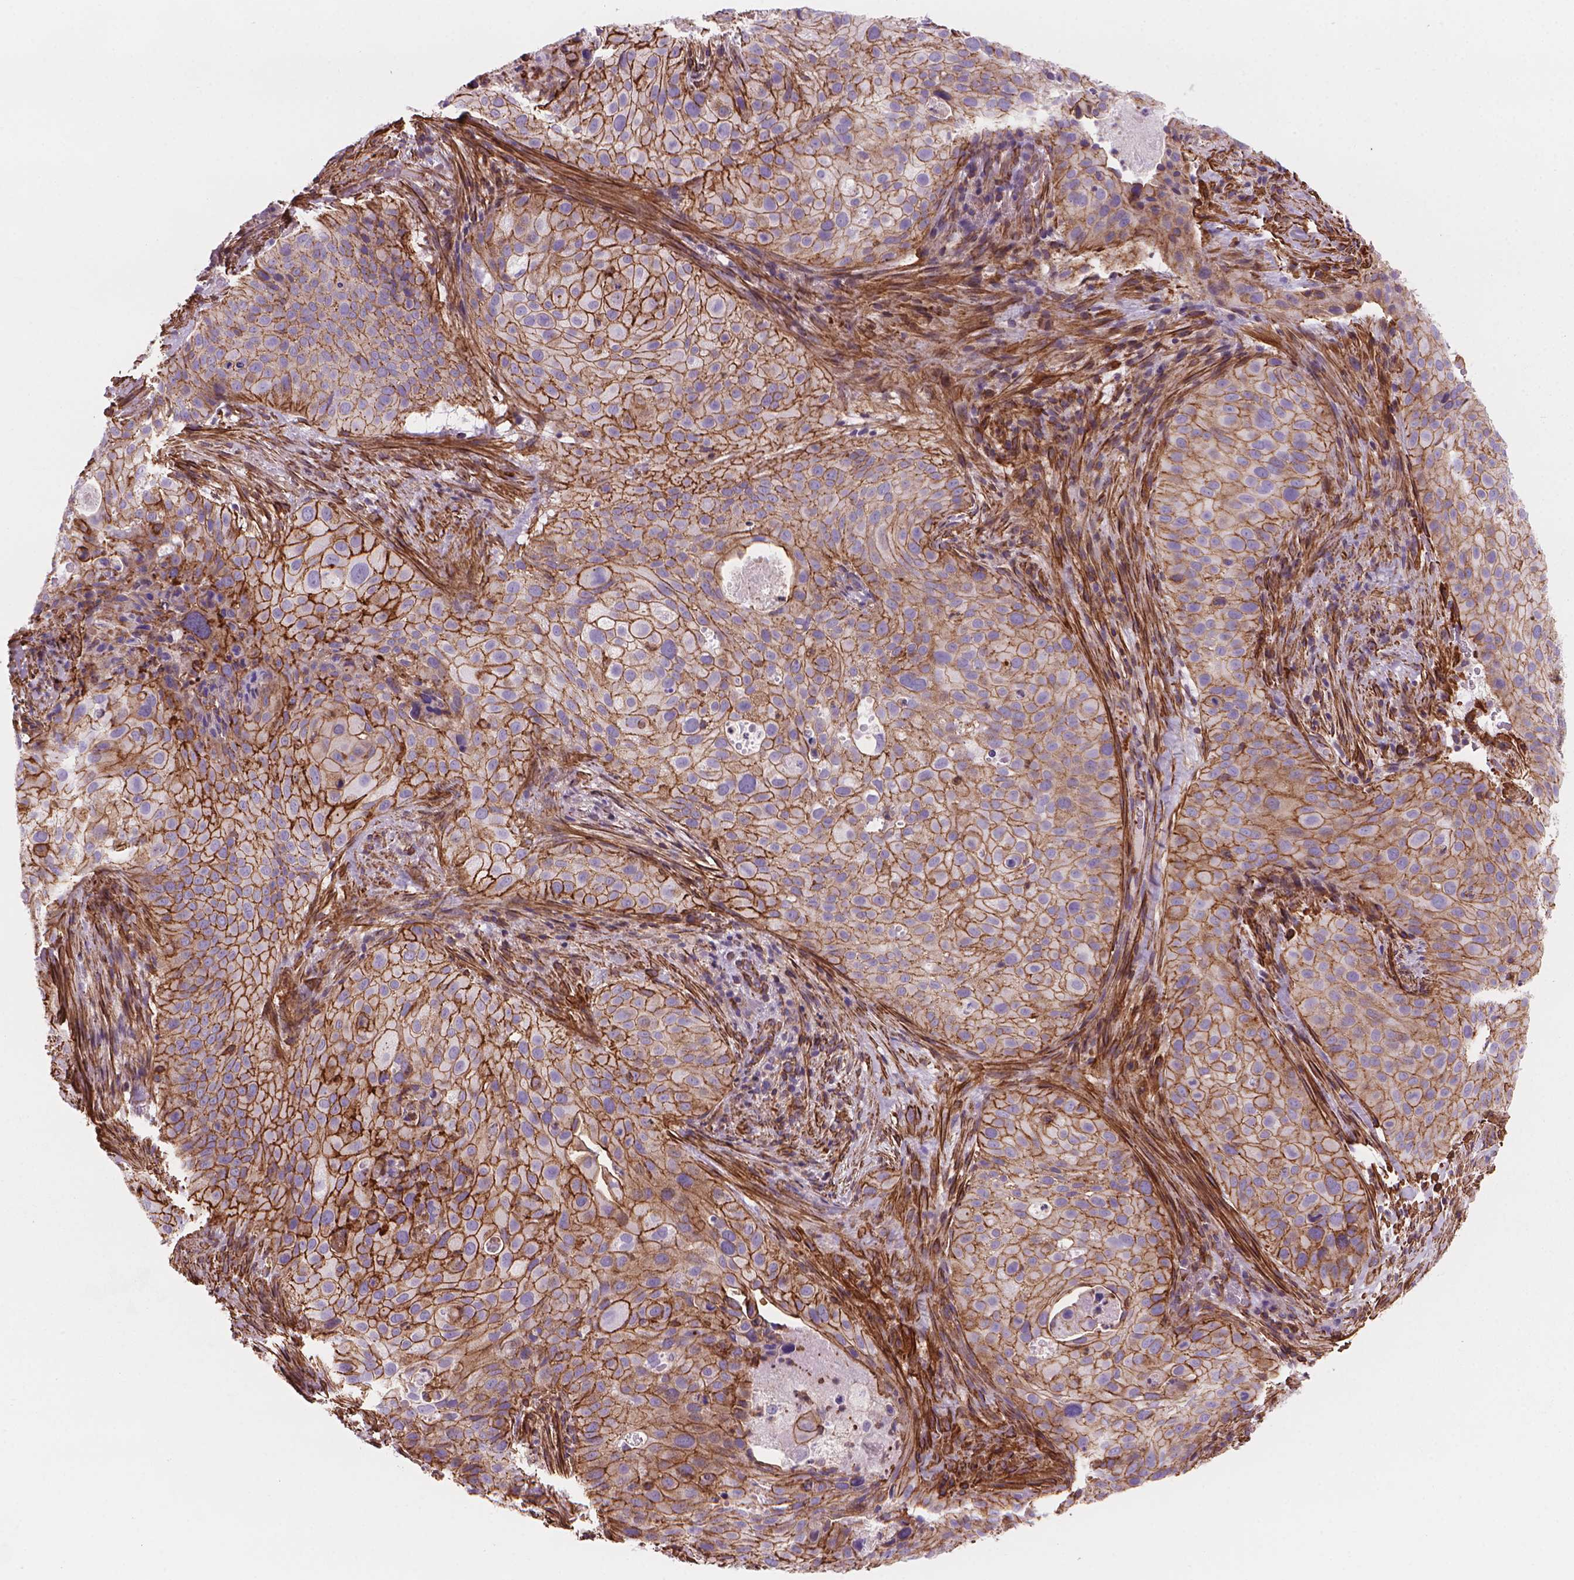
{"staining": {"intensity": "moderate", "quantity": ">75%", "location": "cytoplasmic/membranous"}, "tissue": "cervical cancer", "cell_type": "Tumor cells", "image_type": "cancer", "snomed": [{"axis": "morphology", "description": "Squamous cell carcinoma, NOS"}, {"axis": "topography", "description": "Cervix"}], "caption": "About >75% of tumor cells in human cervical cancer (squamous cell carcinoma) demonstrate moderate cytoplasmic/membranous protein staining as visualized by brown immunohistochemical staining.", "gene": "PATJ", "patient": {"sex": "female", "age": 38}}